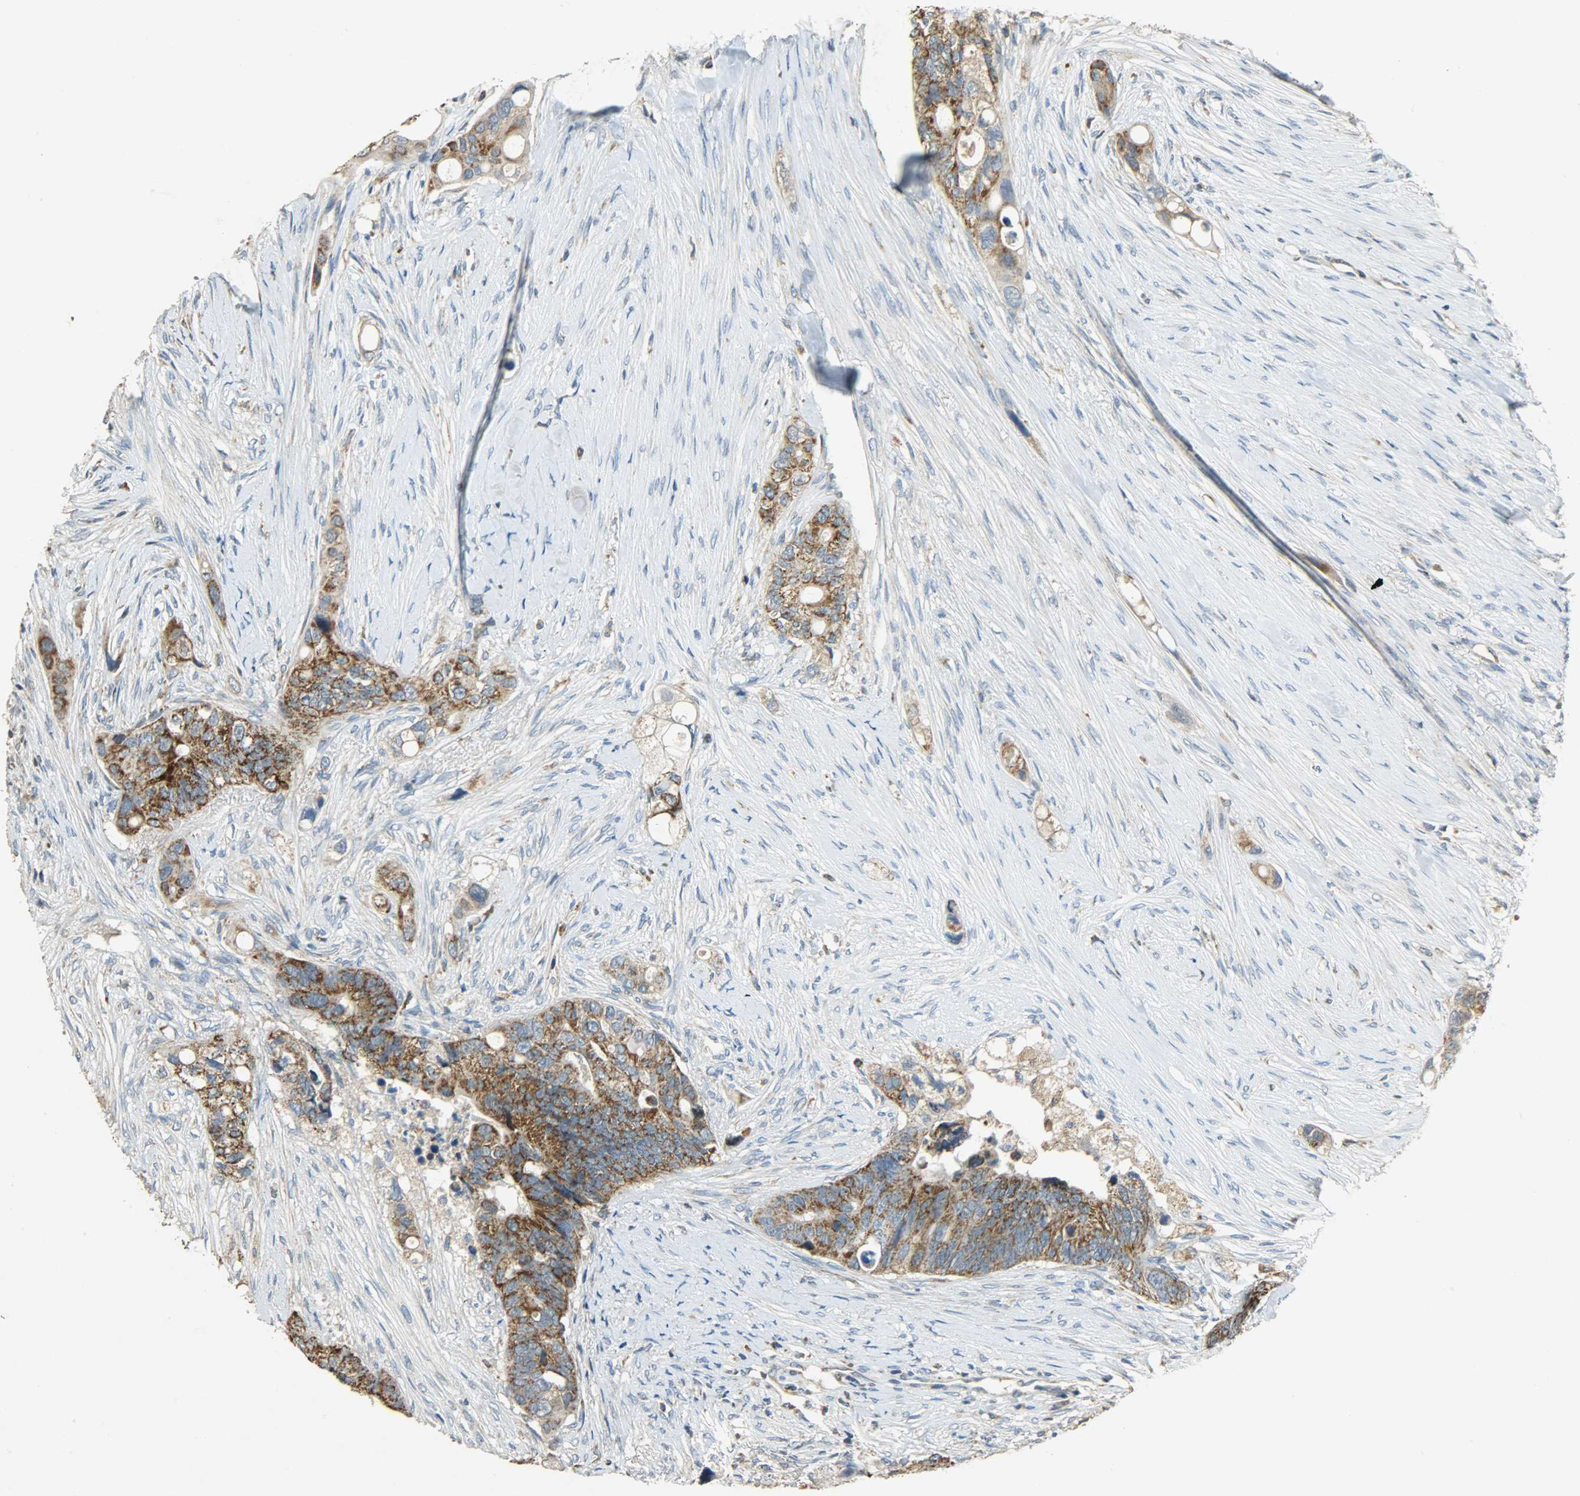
{"staining": {"intensity": "moderate", "quantity": ">75%", "location": "cytoplasmic/membranous"}, "tissue": "colorectal cancer", "cell_type": "Tumor cells", "image_type": "cancer", "snomed": [{"axis": "morphology", "description": "Adenocarcinoma, NOS"}, {"axis": "topography", "description": "Colon"}], "caption": "Immunohistochemical staining of adenocarcinoma (colorectal) demonstrates moderate cytoplasmic/membranous protein expression in approximately >75% of tumor cells.", "gene": "HDHD5", "patient": {"sex": "female", "age": 57}}